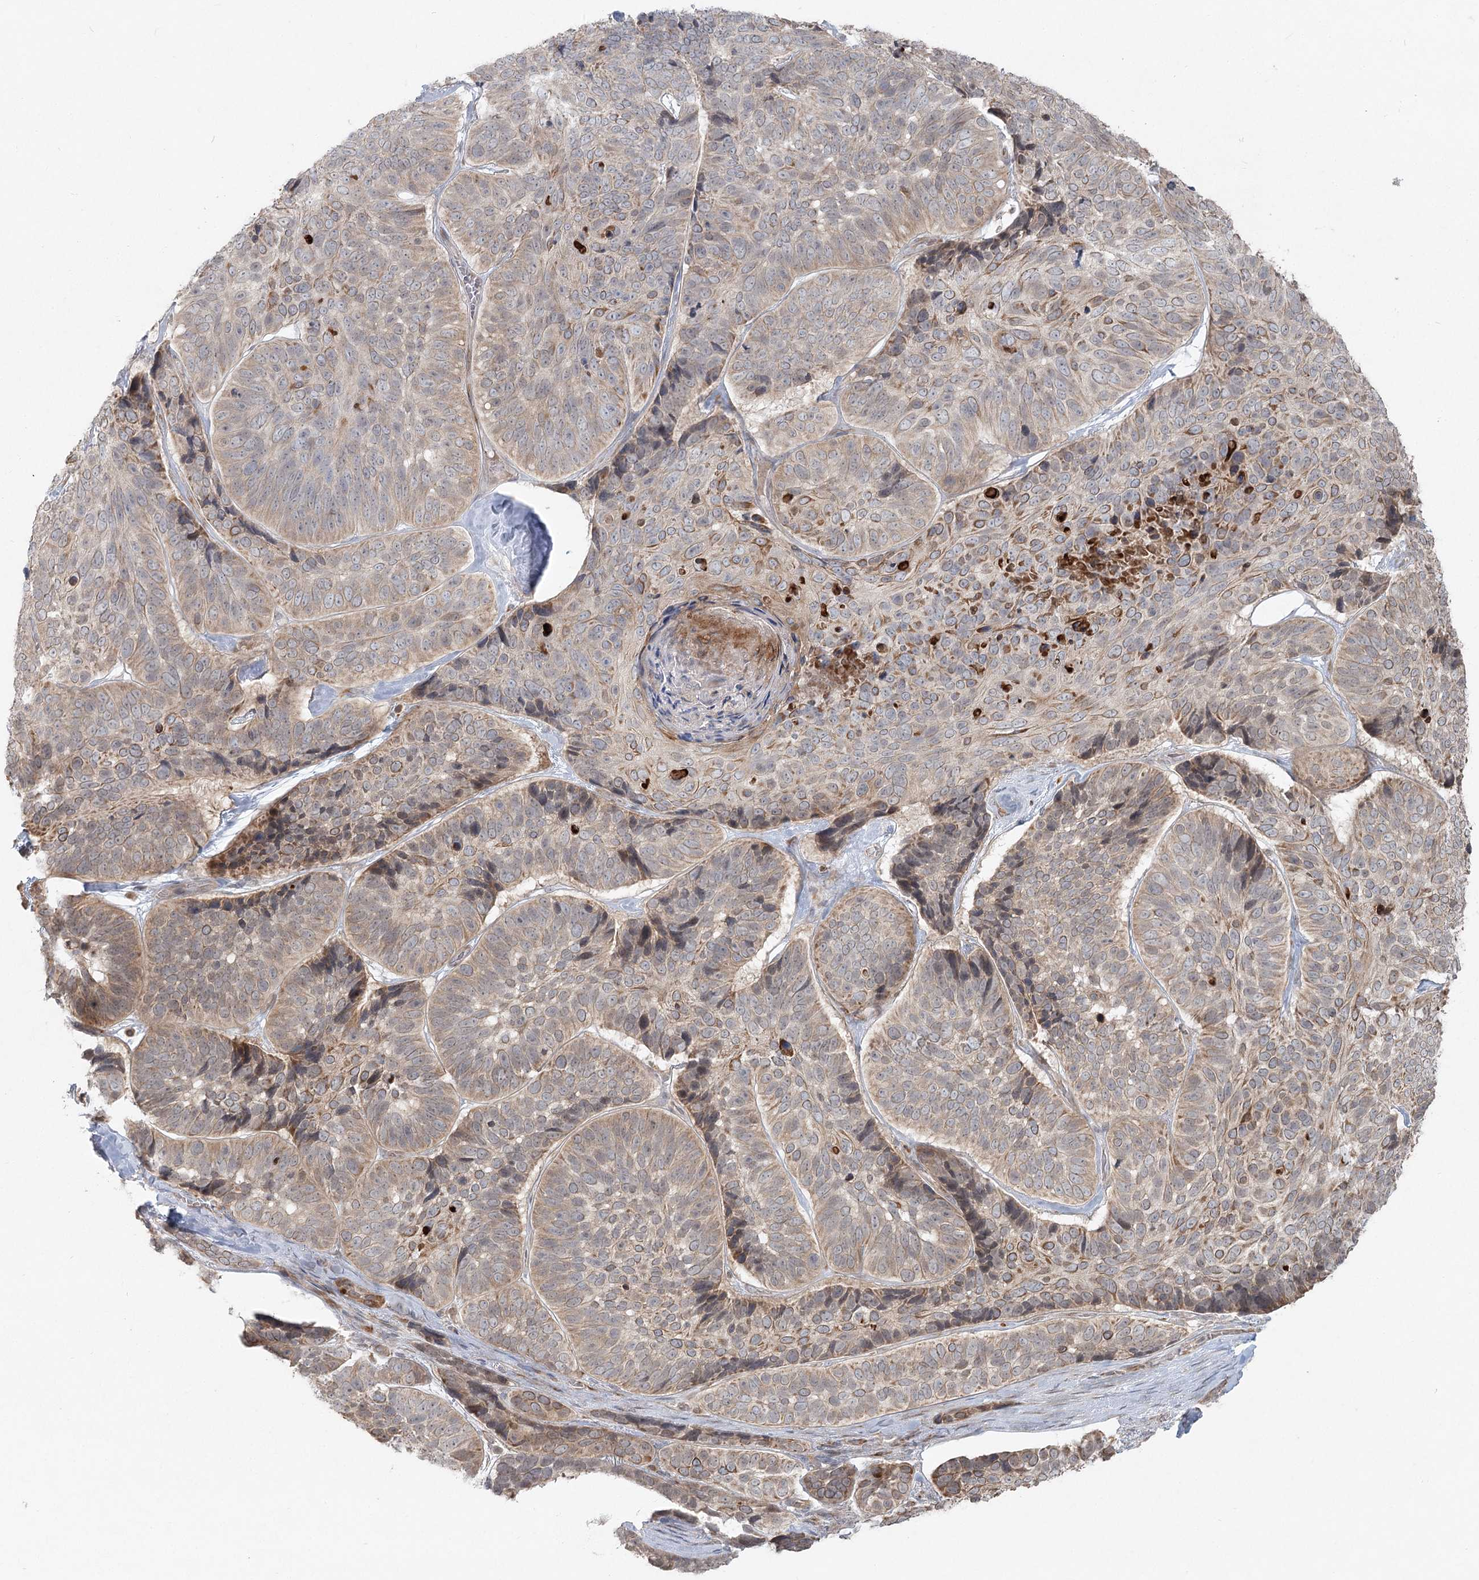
{"staining": {"intensity": "weak", "quantity": "<25%", "location": "cytoplasmic/membranous"}, "tissue": "skin cancer", "cell_type": "Tumor cells", "image_type": "cancer", "snomed": [{"axis": "morphology", "description": "Basal cell carcinoma"}, {"axis": "topography", "description": "Skin"}], "caption": "This is an immunohistochemistry photomicrograph of skin basal cell carcinoma. There is no positivity in tumor cells.", "gene": "LRP2BP", "patient": {"sex": "male", "age": 62}}